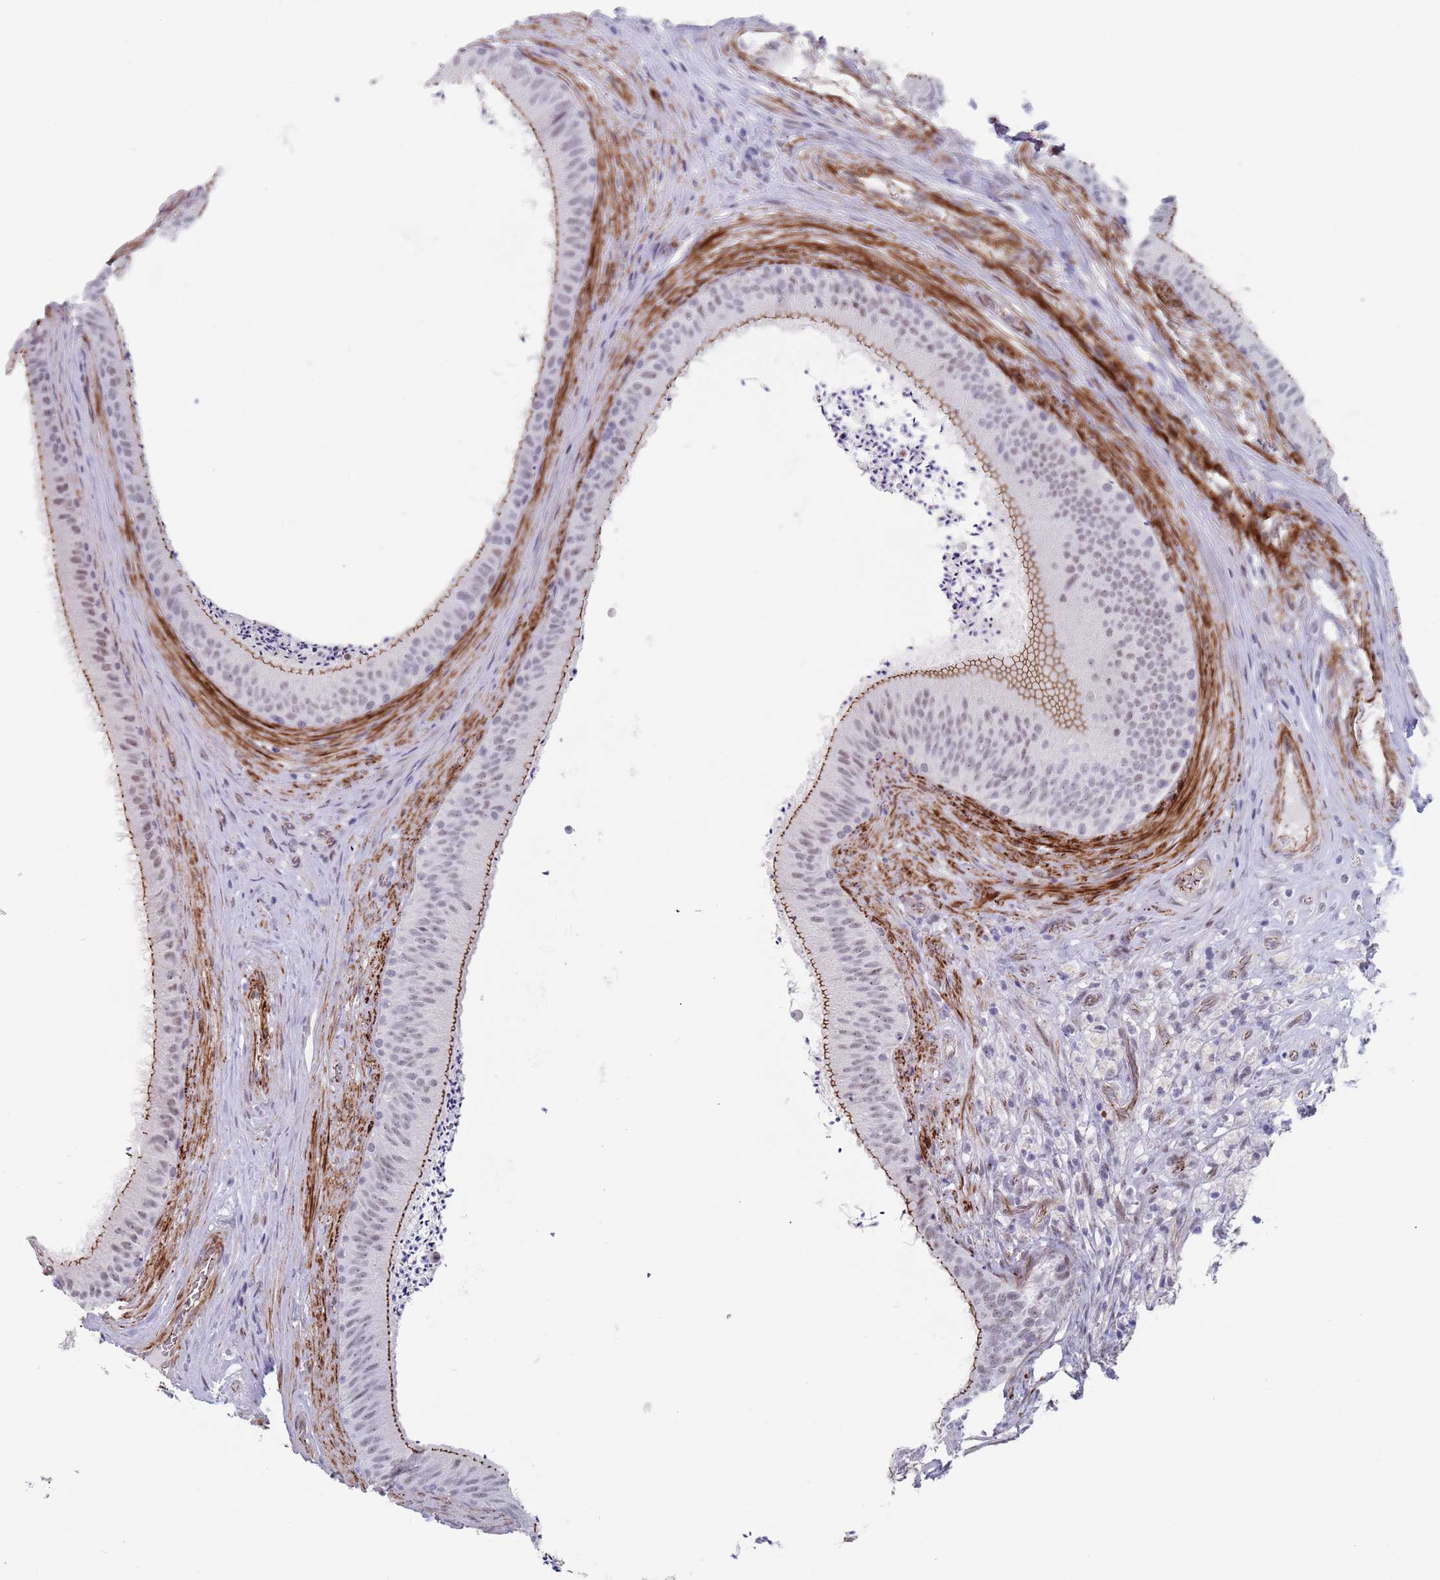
{"staining": {"intensity": "strong", "quantity": "25%-75%", "location": "cytoplasmic/membranous,nuclear"}, "tissue": "epididymis", "cell_type": "Glandular cells", "image_type": "normal", "snomed": [{"axis": "morphology", "description": "Normal tissue, NOS"}, {"axis": "topography", "description": "Testis"}, {"axis": "topography", "description": "Epididymis"}], "caption": "The micrograph reveals immunohistochemical staining of unremarkable epididymis. There is strong cytoplasmic/membranous,nuclear expression is present in about 25%-75% of glandular cells.", "gene": "OR5A2", "patient": {"sex": "male", "age": 41}}